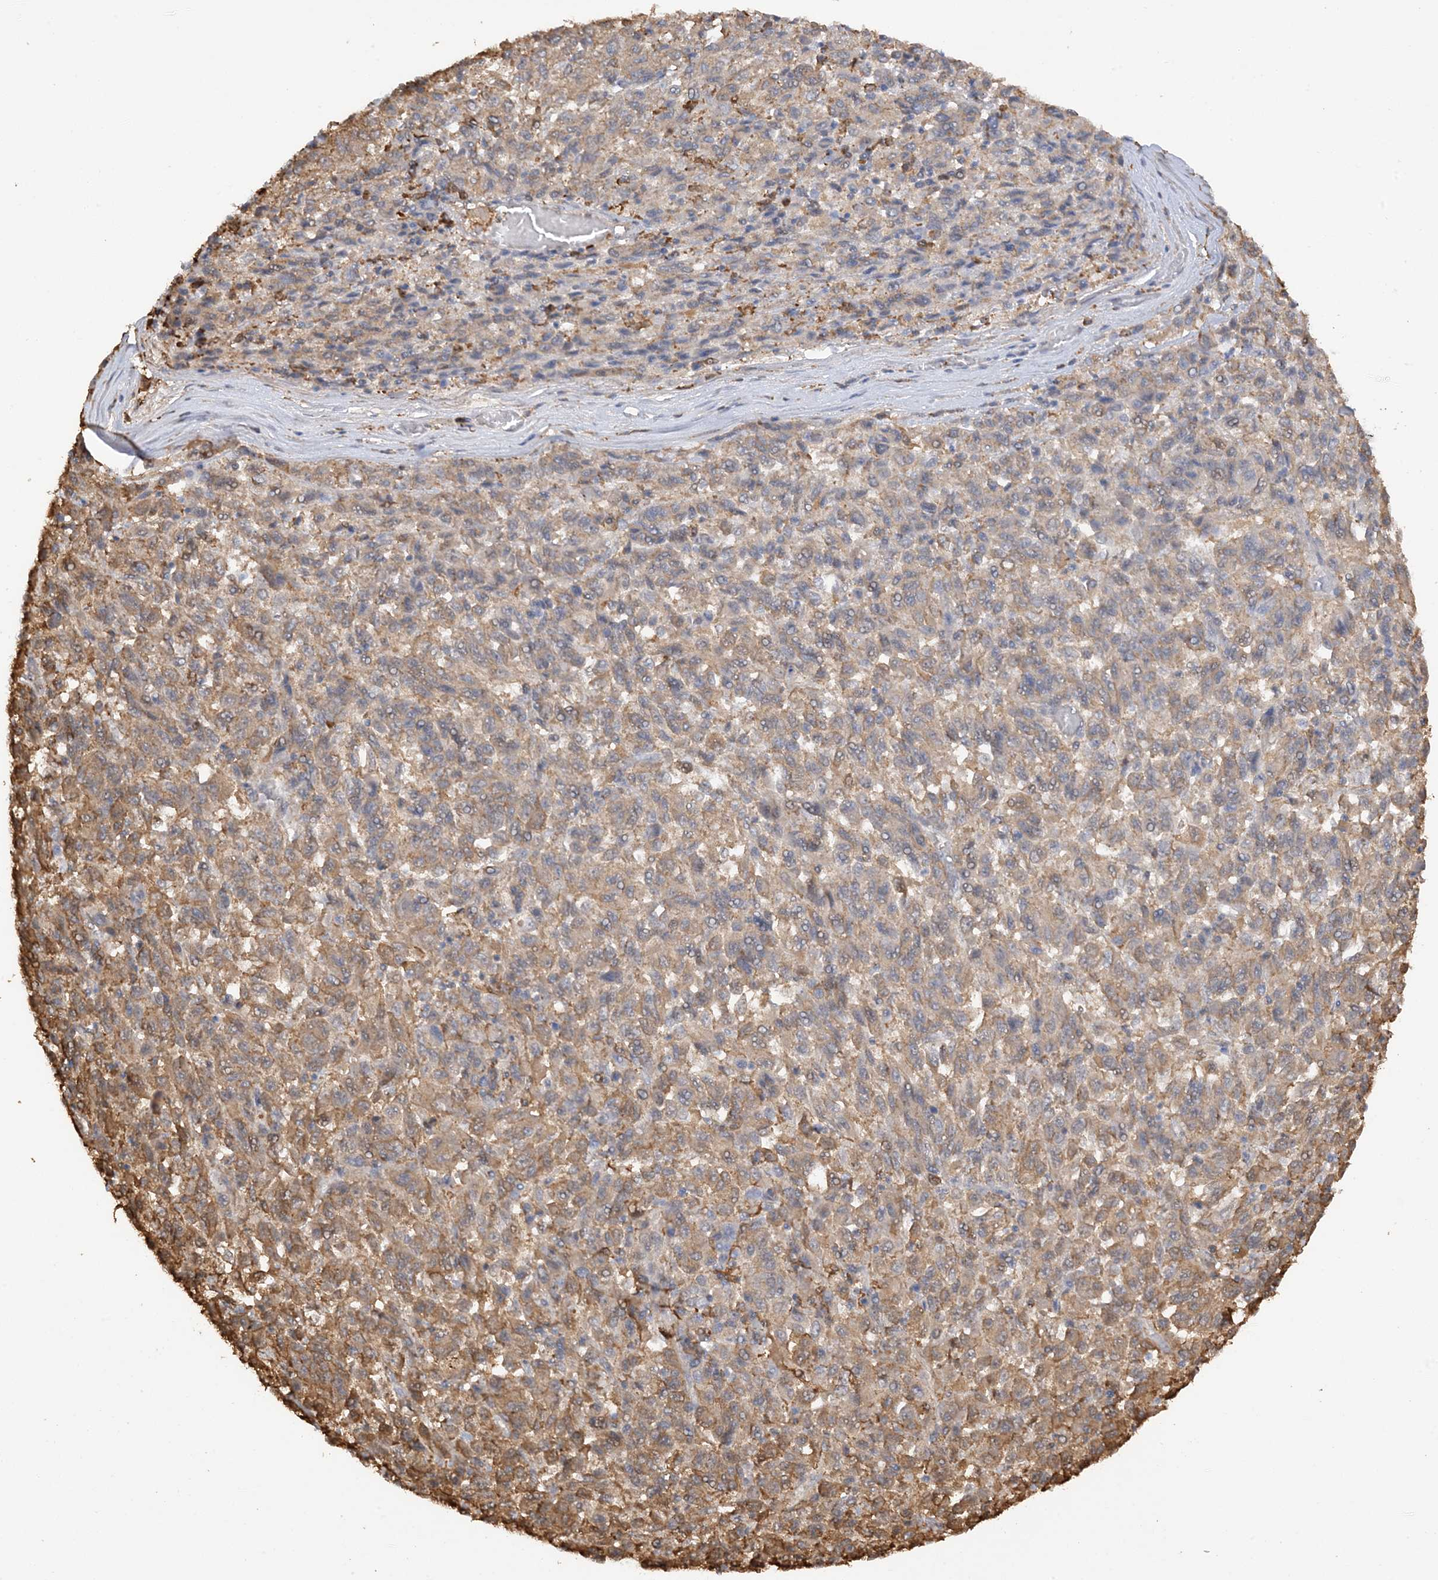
{"staining": {"intensity": "moderate", "quantity": ">75%", "location": "cytoplasmic/membranous"}, "tissue": "melanoma", "cell_type": "Tumor cells", "image_type": "cancer", "snomed": [{"axis": "morphology", "description": "Malignant melanoma, Metastatic site"}, {"axis": "topography", "description": "Lung"}], "caption": "Immunohistochemistry photomicrograph of neoplastic tissue: malignant melanoma (metastatic site) stained using IHC exhibits medium levels of moderate protein expression localized specifically in the cytoplasmic/membranous of tumor cells, appearing as a cytoplasmic/membranous brown color.", "gene": "PHACTR2", "patient": {"sex": "male", "age": 64}}